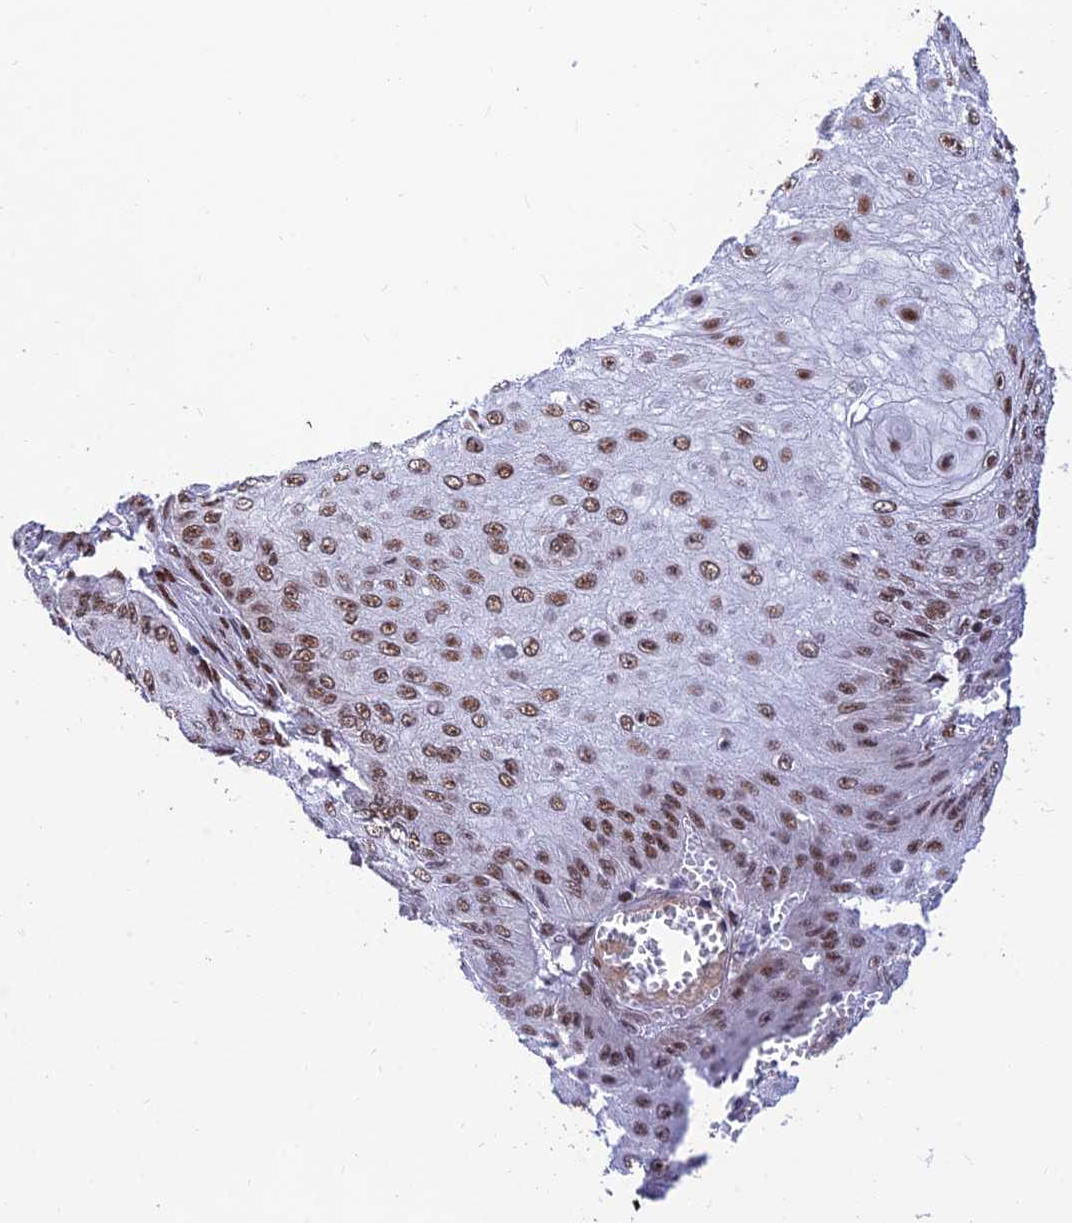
{"staining": {"intensity": "moderate", "quantity": ">75%", "location": "nuclear"}, "tissue": "skin cancer", "cell_type": "Tumor cells", "image_type": "cancer", "snomed": [{"axis": "morphology", "description": "Squamous cell carcinoma, NOS"}, {"axis": "topography", "description": "Skin"}], "caption": "Protein expression analysis of human skin cancer (squamous cell carcinoma) reveals moderate nuclear positivity in about >75% of tumor cells. (Brightfield microscopy of DAB IHC at high magnification).", "gene": "USP22", "patient": {"sex": "male", "age": 70}}